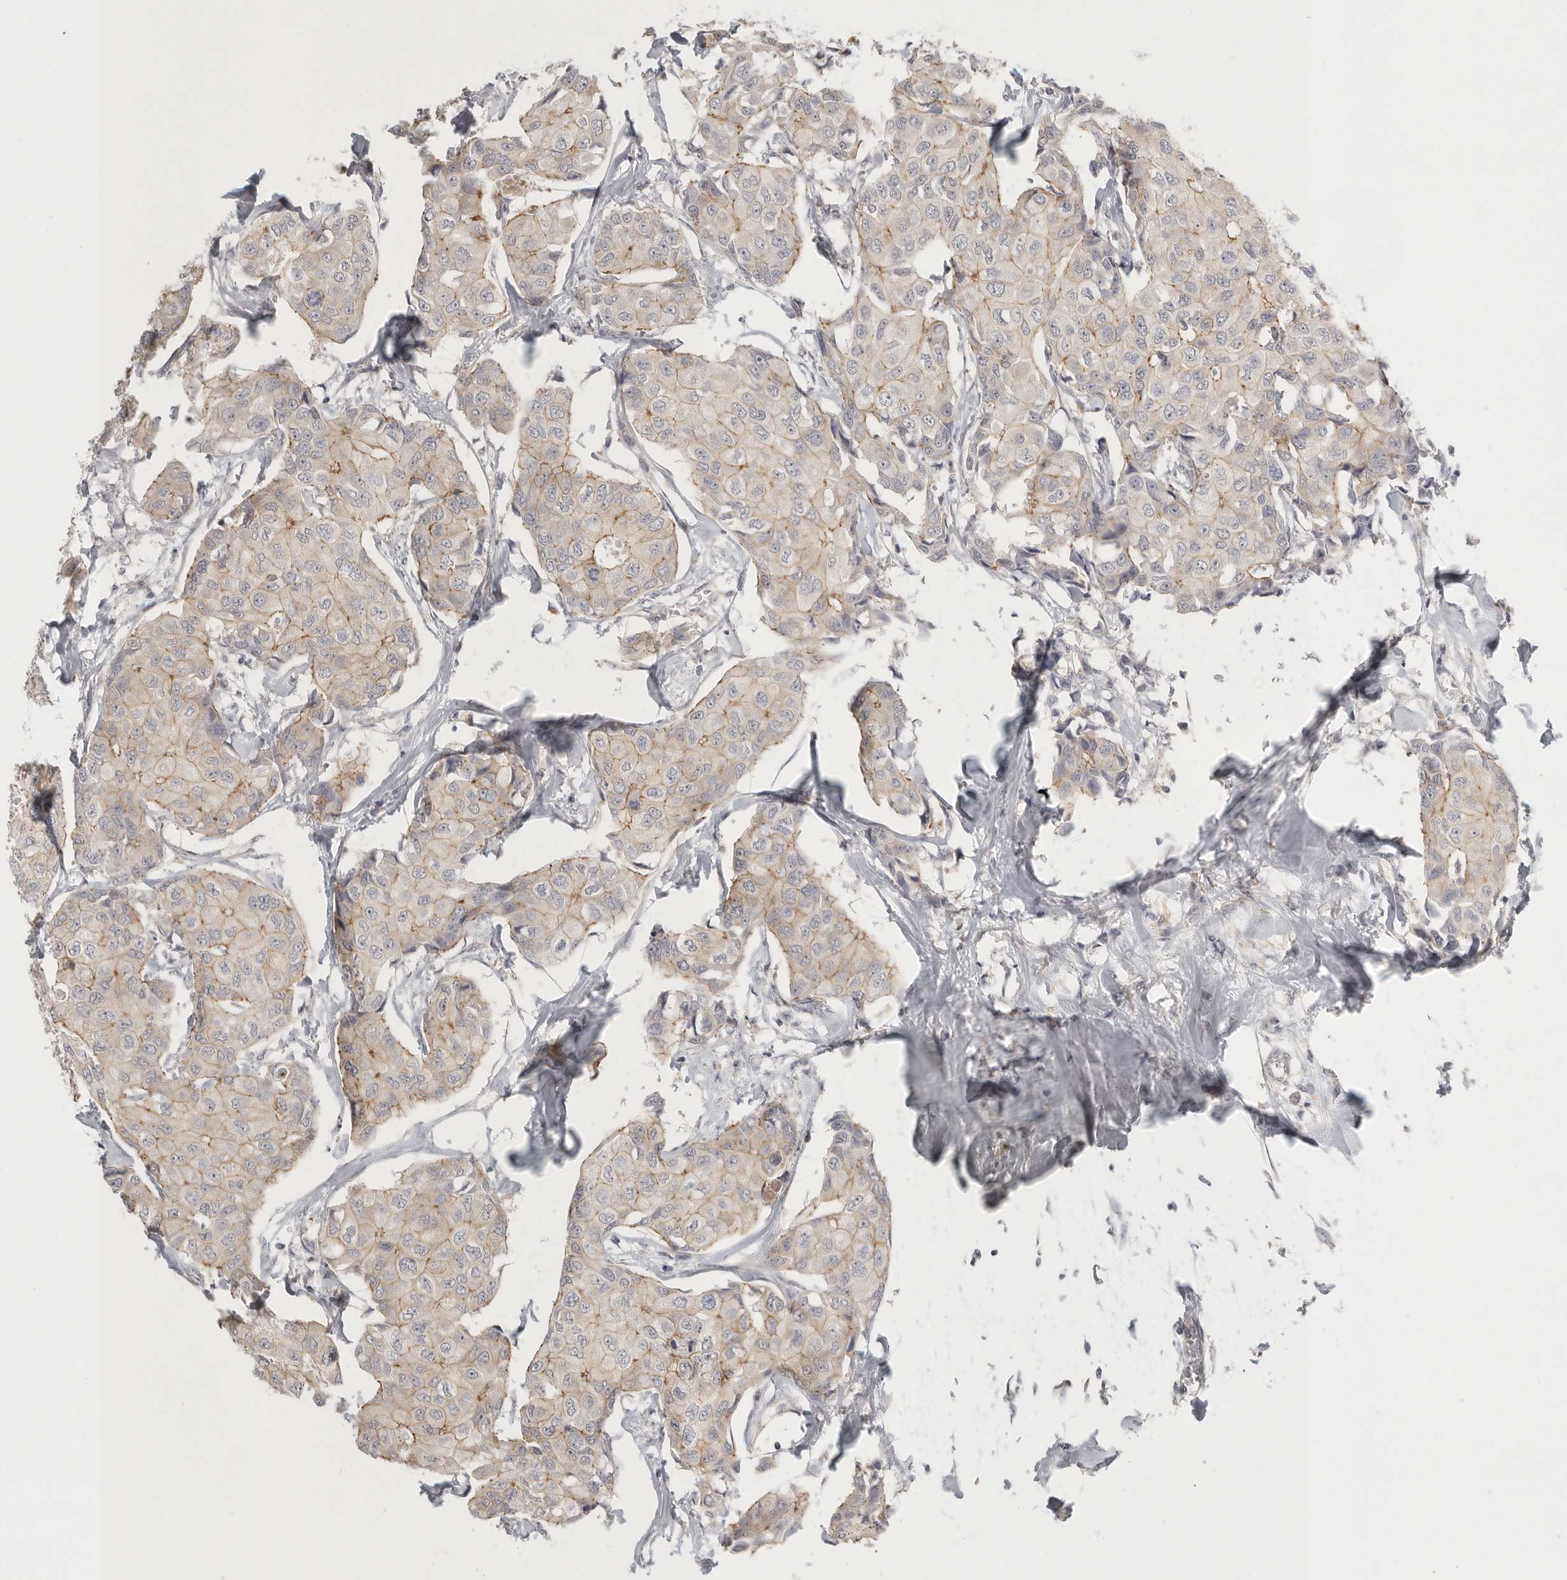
{"staining": {"intensity": "moderate", "quantity": "<25%", "location": "cytoplasmic/membranous"}, "tissue": "breast cancer", "cell_type": "Tumor cells", "image_type": "cancer", "snomed": [{"axis": "morphology", "description": "Duct carcinoma"}, {"axis": "topography", "description": "Breast"}], "caption": "Moderate cytoplasmic/membranous expression is present in about <25% of tumor cells in breast cancer.", "gene": "STAB2", "patient": {"sex": "female", "age": 80}}